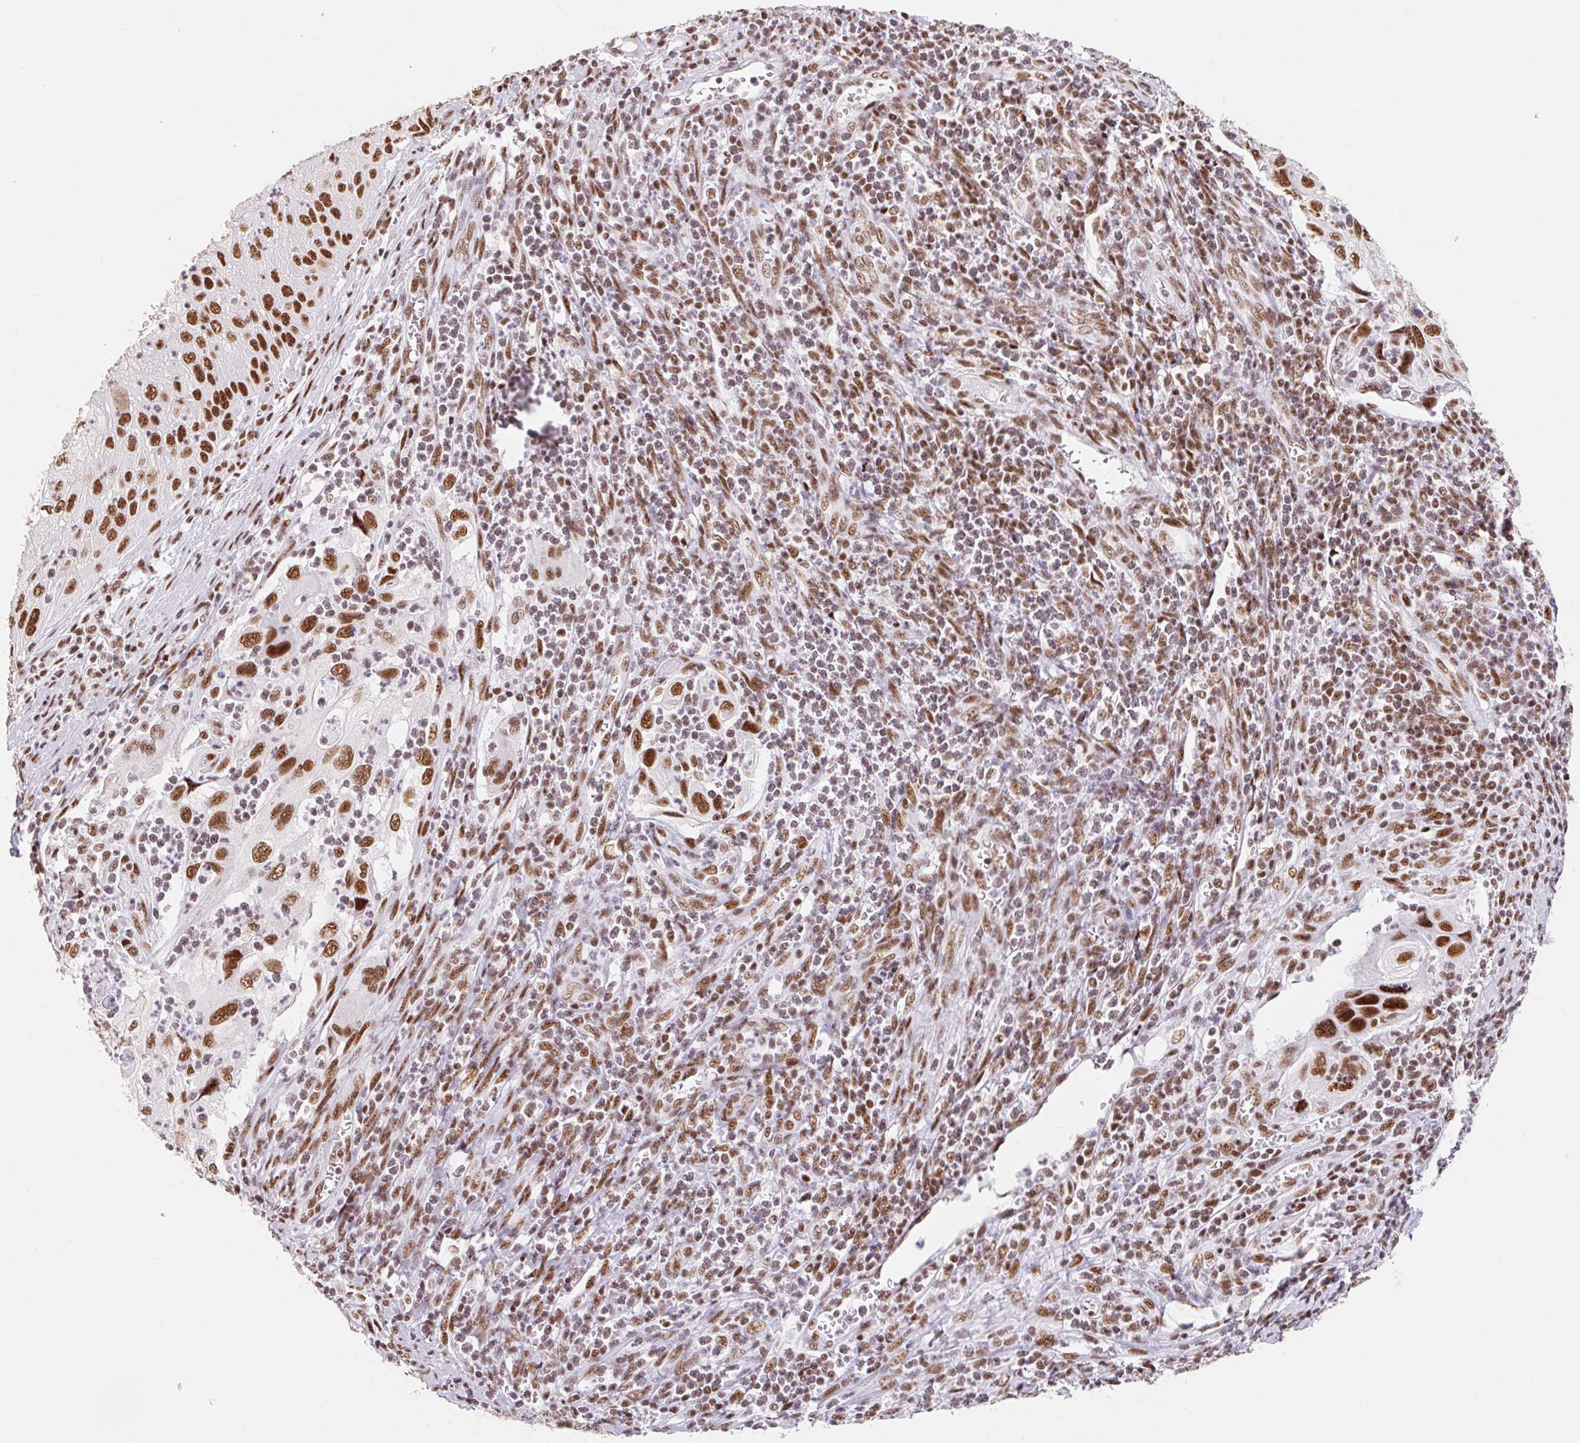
{"staining": {"intensity": "strong", "quantity": ">75%", "location": "nuclear"}, "tissue": "cervical cancer", "cell_type": "Tumor cells", "image_type": "cancer", "snomed": [{"axis": "morphology", "description": "Squamous cell carcinoma, NOS"}, {"axis": "topography", "description": "Cervix"}], "caption": "Protein expression by immunohistochemistry (IHC) exhibits strong nuclear expression in approximately >75% of tumor cells in cervical cancer.", "gene": "SRSF10", "patient": {"sex": "female", "age": 70}}